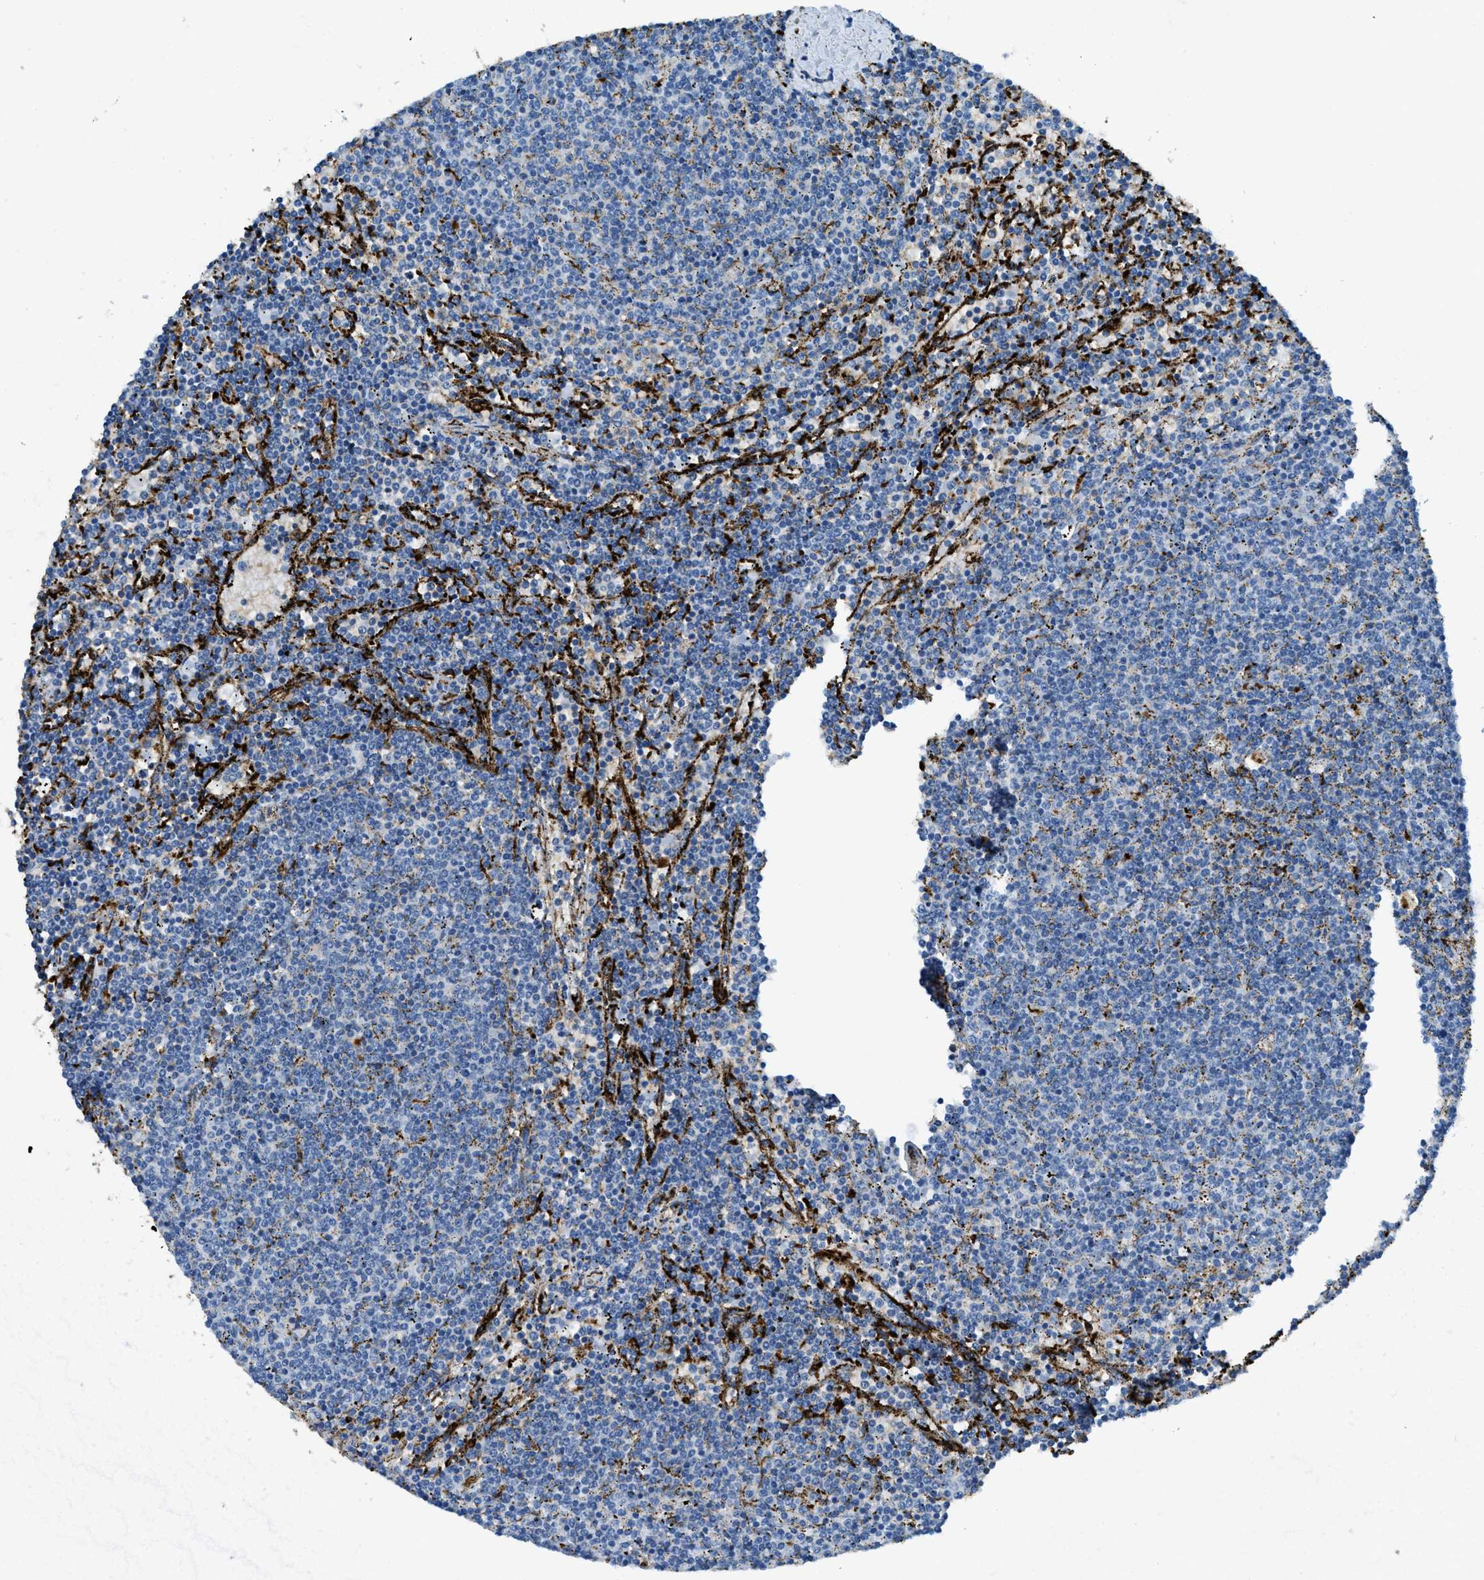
{"staining": {"intensity": "negative", "quantity": "none", "location": "none"}, "tissue": "lymphoma", "cell_type": "Tumor cells", "image_type": "cancer", "snomed": [{"axis": "morphology", "description": "Malignant lymphoma, non-Hodgkin's type, Low grade"}, {"axis": "topography", "description": "Spleen"}], "caption": "Immunohistochemistry of lymphoma shows no expression in tumor cells.", "gene": "SCARB2", "patient": {"sex": "female", "age": 50}}